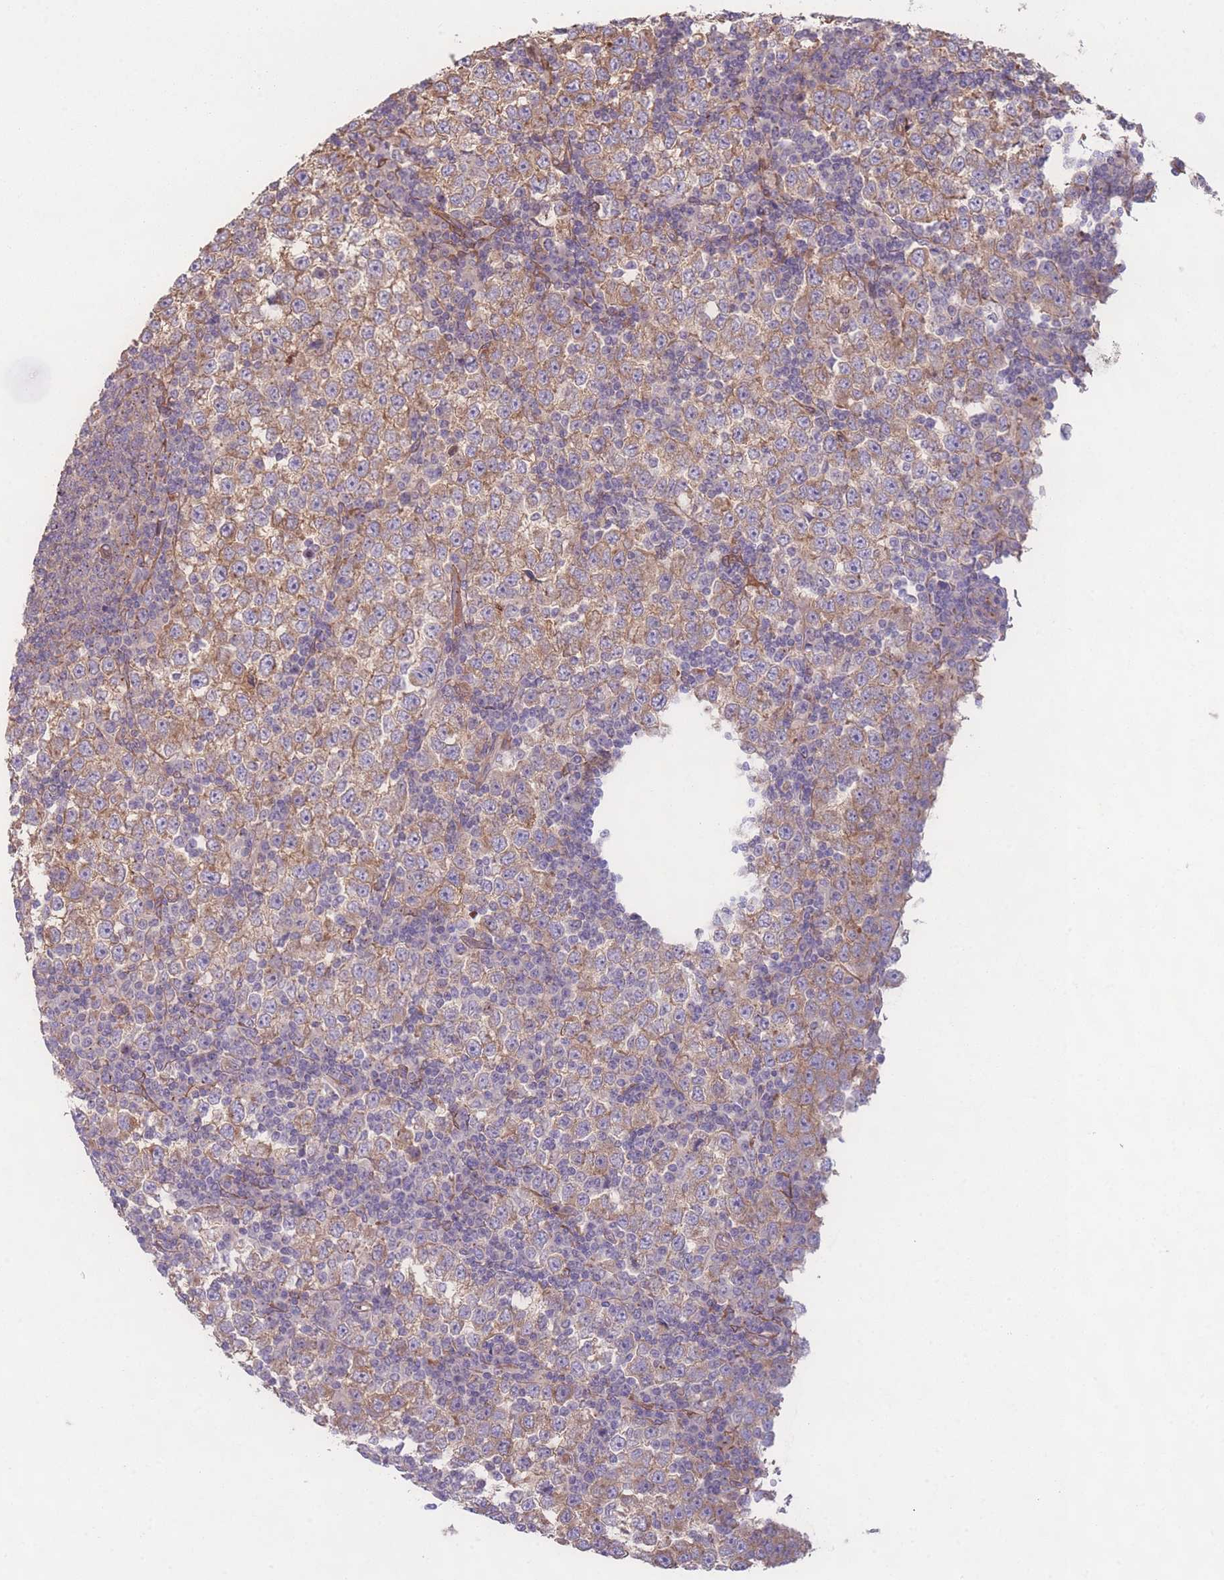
{"staining": {"intensity": "moderate", "quantity": ">75%", "location": "cytoplasmic/membranous"}, "tissue": "testis cancer", "cell_type": "Tumor cells", "image_type": "cancer", "snomed": [{"axis": "morphology", "description": "Seminoma, NOS"}, {"axis": "topography", "description": "Testis"}], "caption": "A medium amount of moderate cytoplasmic/membranous staining is present in approximately >75% of tumor cells in seminoma (testis) tissue.", "gene": "STEAP3", "patient": {"sex": "male", "age": 65}}